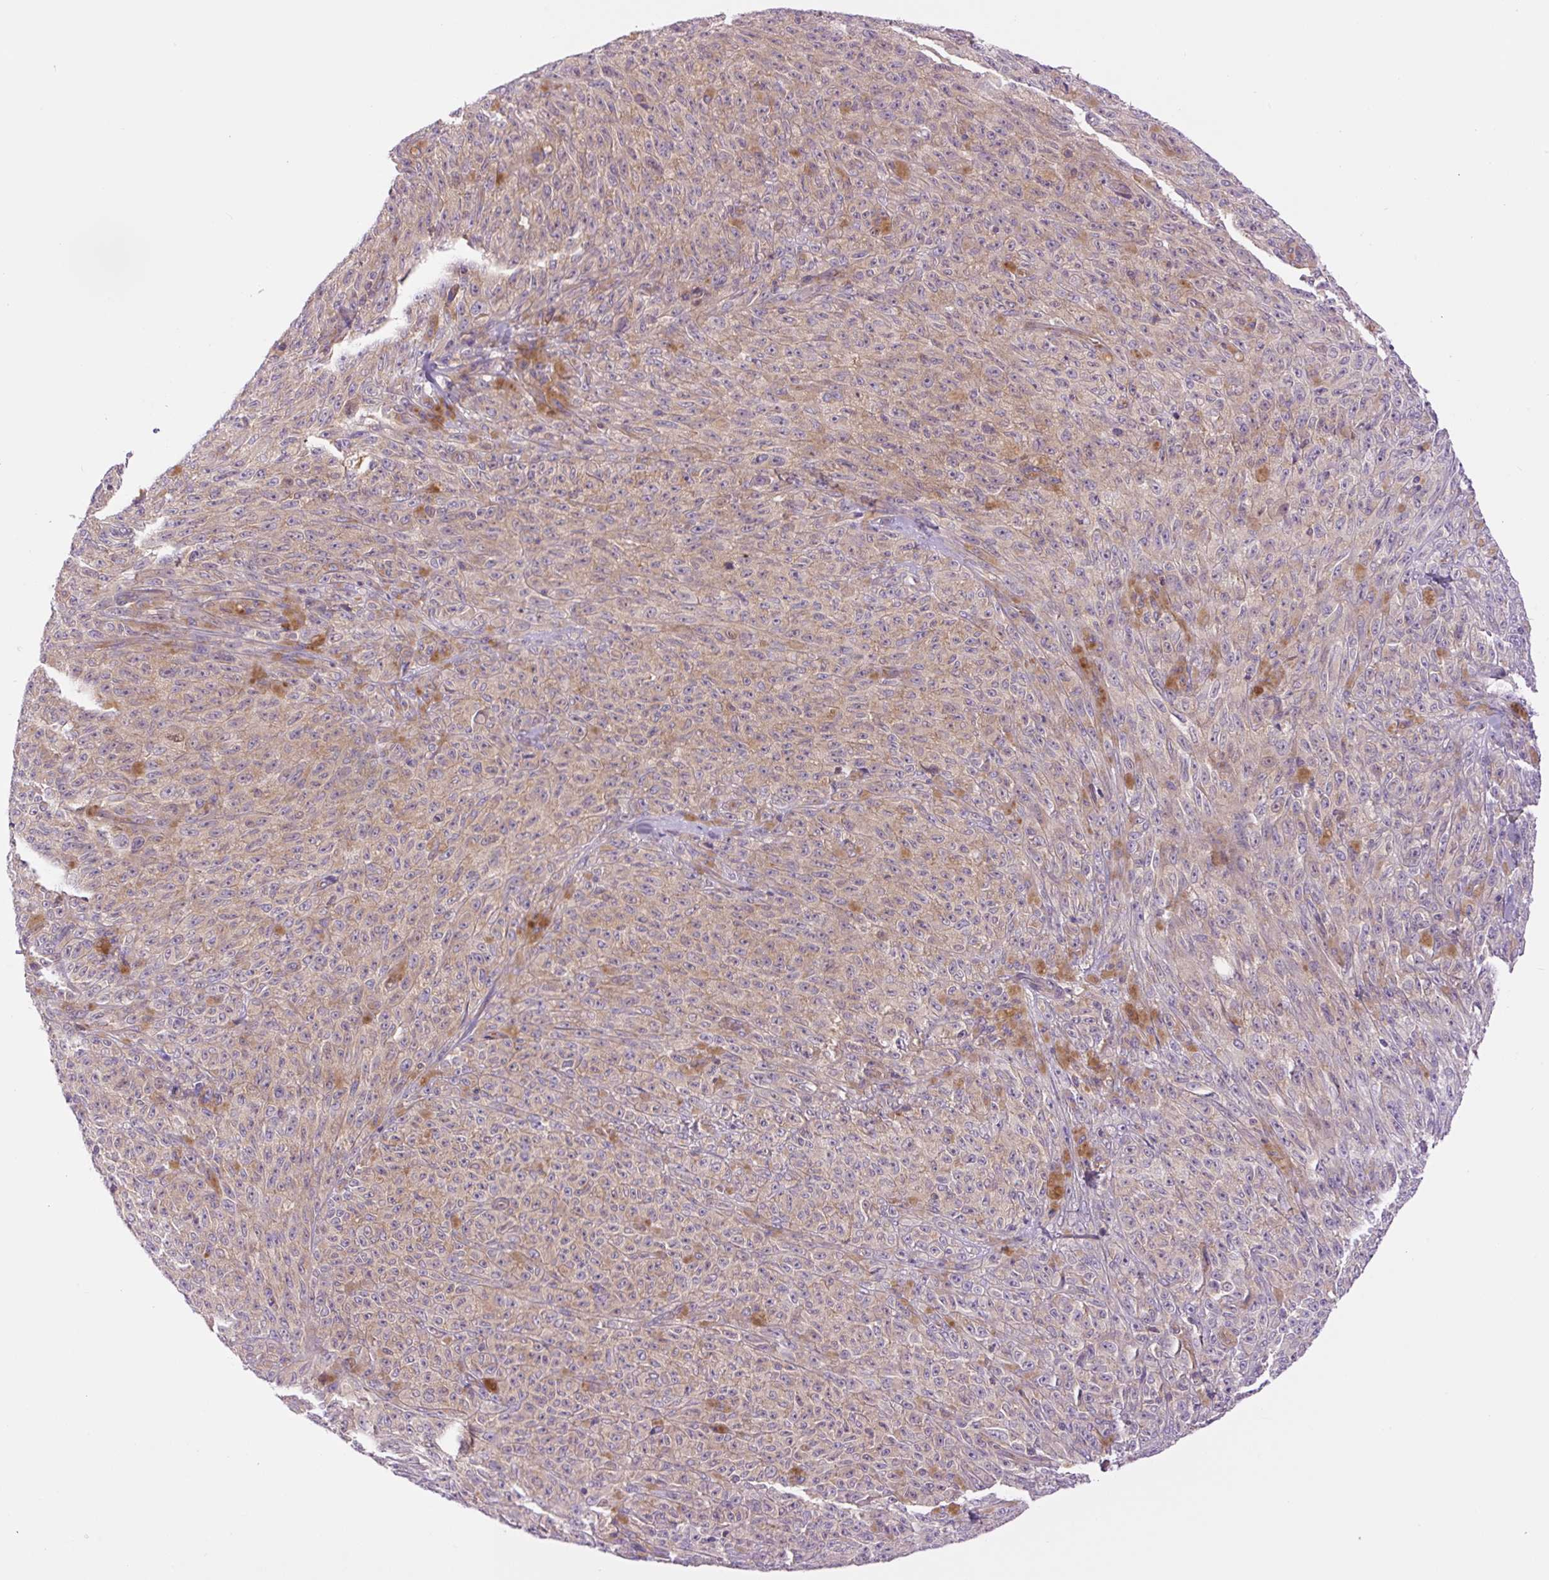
{"staining": {"intensity": "weak", "quantity": ">75%", "location": "cytoplasmic/membranous"}, "tissue": "melanoma", "cell_type": "Tumor cells", "image_type": "cancer", "snomed": [{"axis": "morphology", "description": "Malignant melanoma, NOS"}, {"axis": "topography", "description": "Skin"}], "caption": "Human malignant melanoma stained for a protein (brown) reveals weak cytoplasmic/membranous positive positivity in about >75% of tumor cells.", "gene": "MINK1", "patient": {"sex": "female", "age": 82}}